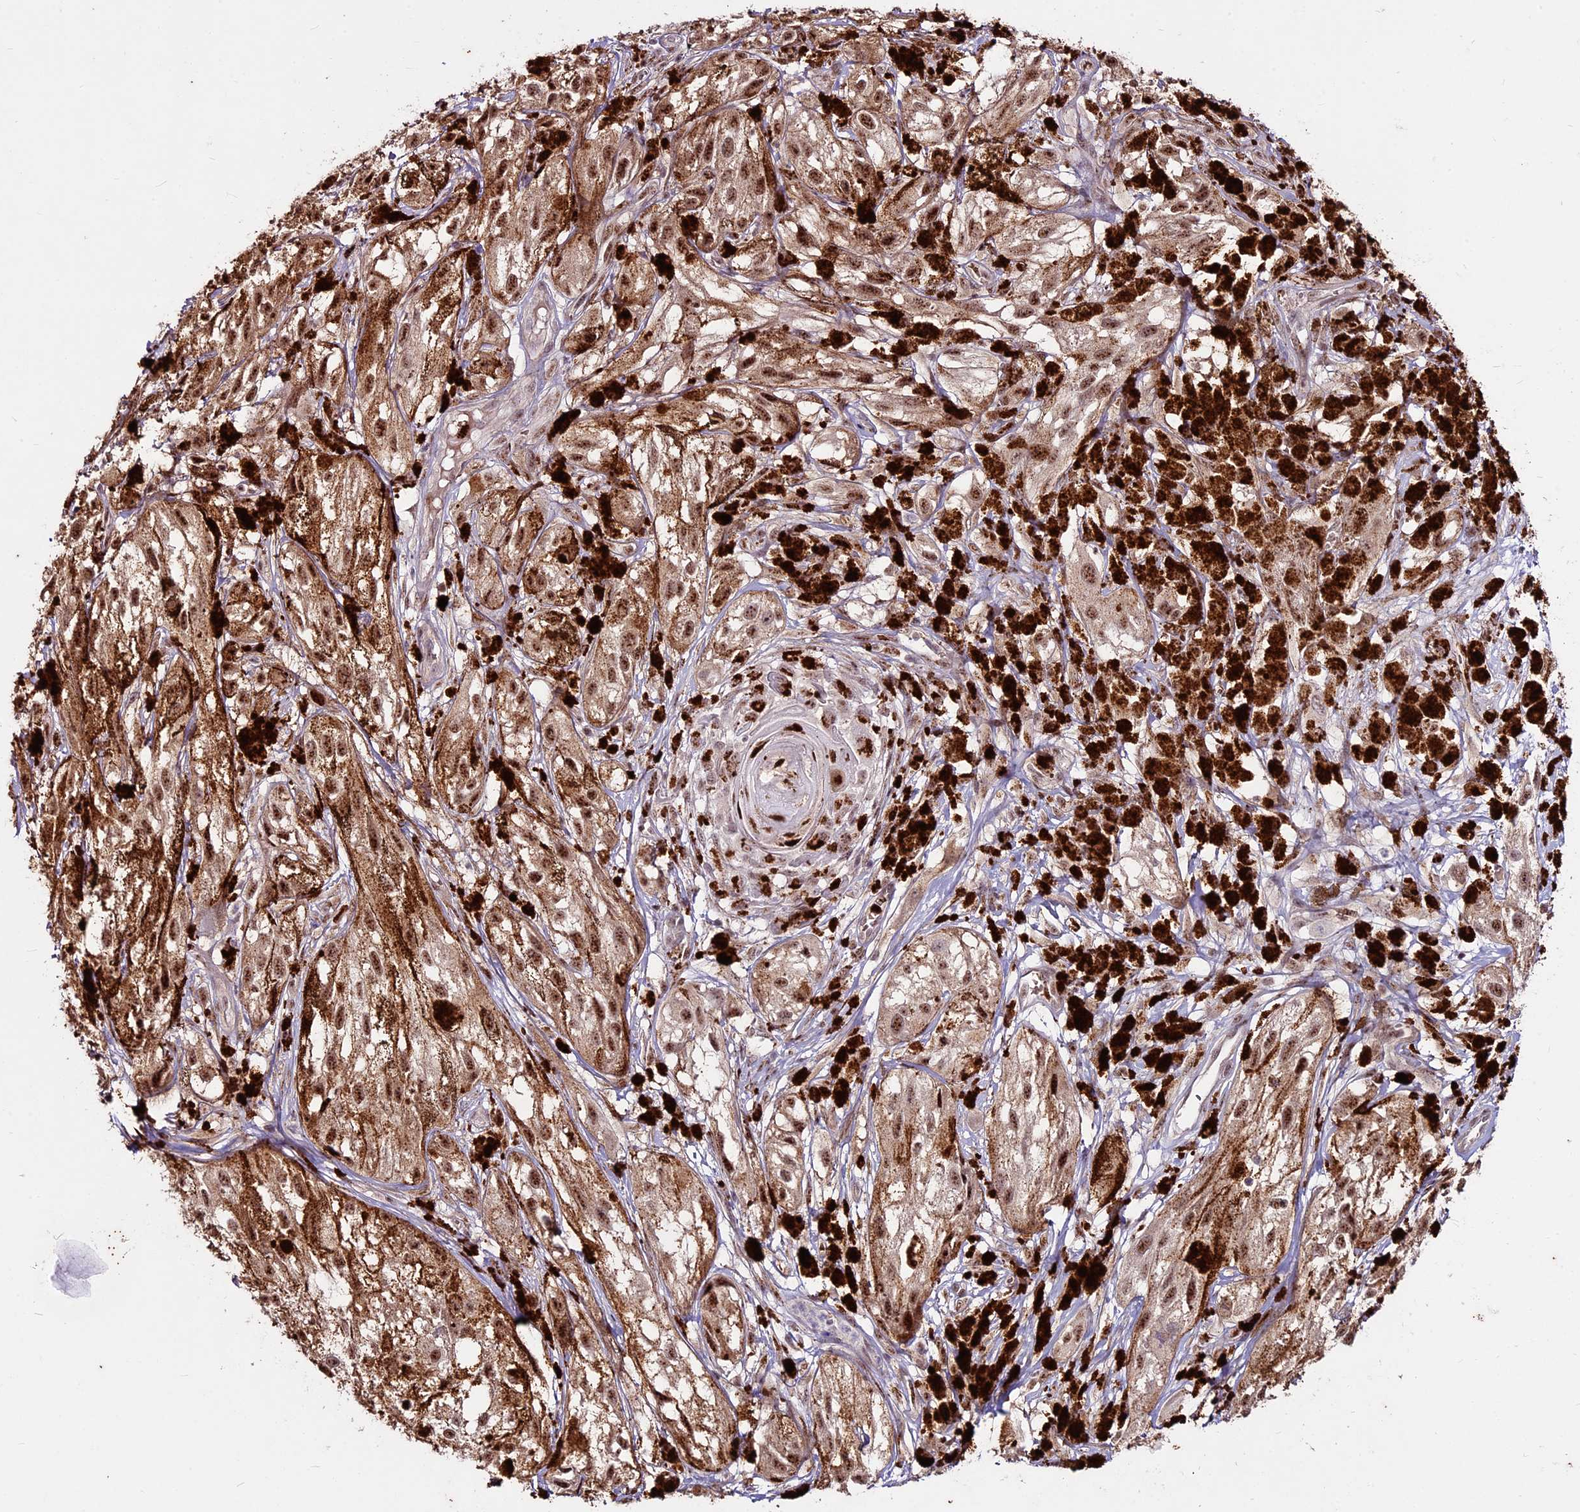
{"staining": {"intensity": "weak", "quantity": ">75%", "location": "cytoplasmic/membranous,nuclear"}, "tissue": "melanoma", "cell_type": "Tumor cells", "image_type": "cancer", "snomed": [{"axis": "morphology", "description": "Malignant melanoma, NOS"}, {"axis": "topography", "description": "Skin"}], "caption": "Brown immunohistochemical staining in malignant melanoma reveals weak cytoplasmic/membranous and nuclear staining in about >75% of tumor cells. Nuclei are stained in blue.", "gene": "SUSD3", "patient": {"sex": "male", "age": 88}}